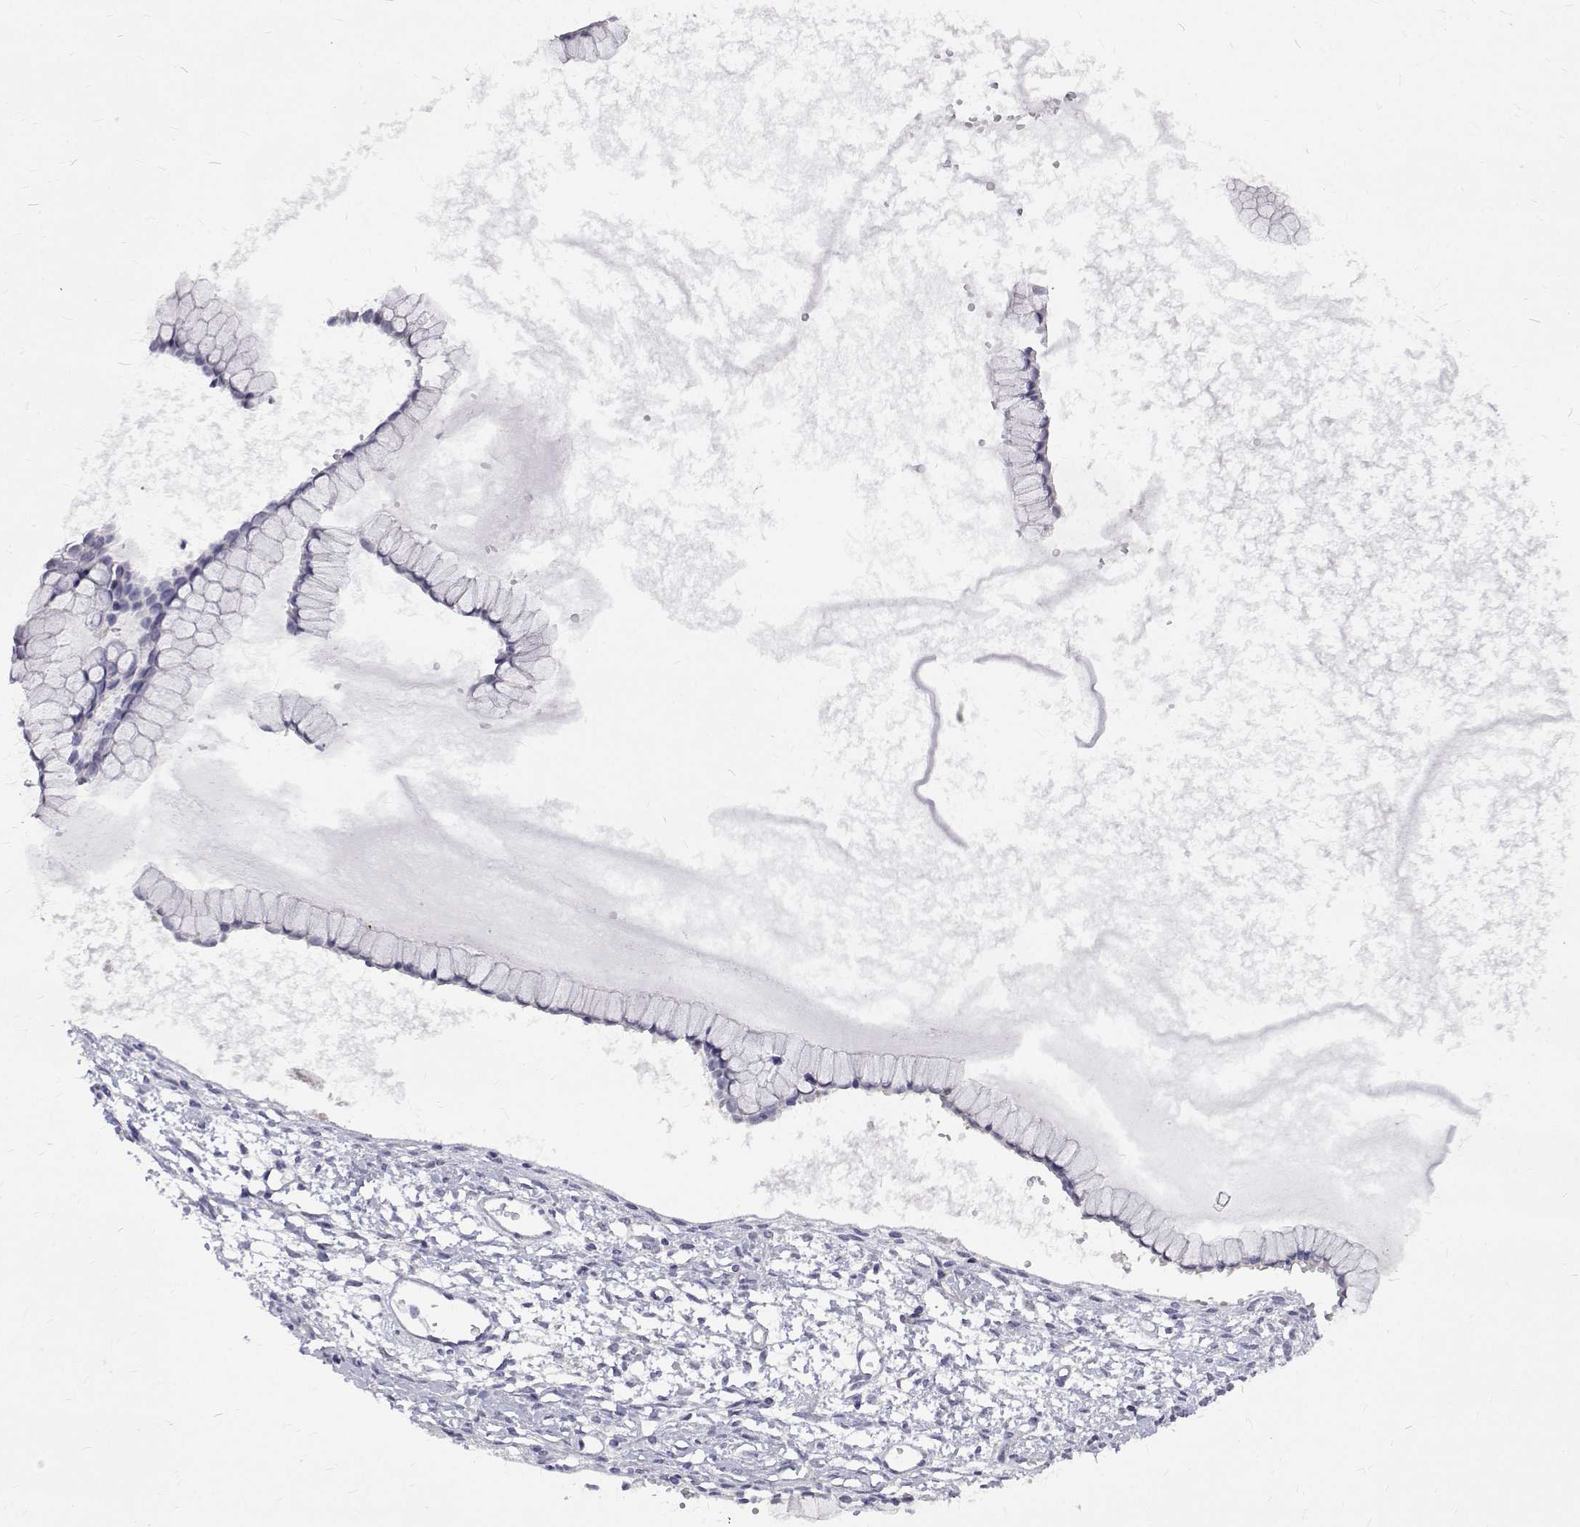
{"staining": {"intensity": "negative", "quantity": "none", "location": "none"}, "tissue": "ovarian cancer", "cell_type": "Tumor cells", "image_type": "cancer", "snomed": [{"axis": "morphology", "description": "Cystadenocarcinoma, mucinous, NOS"}, {"axis": "topography", "description": "Ovary"}], "caption": "Immunohistochemistry (IHC) photomicrograph of neoplastic tissue: human ovarian cancer (mucinous cystadenocarcinoma) stained with DAB displays no significant protein positivity in tumor cells.", "gene": "PADI1", "patient": {"sex": "female", "age": 41}}